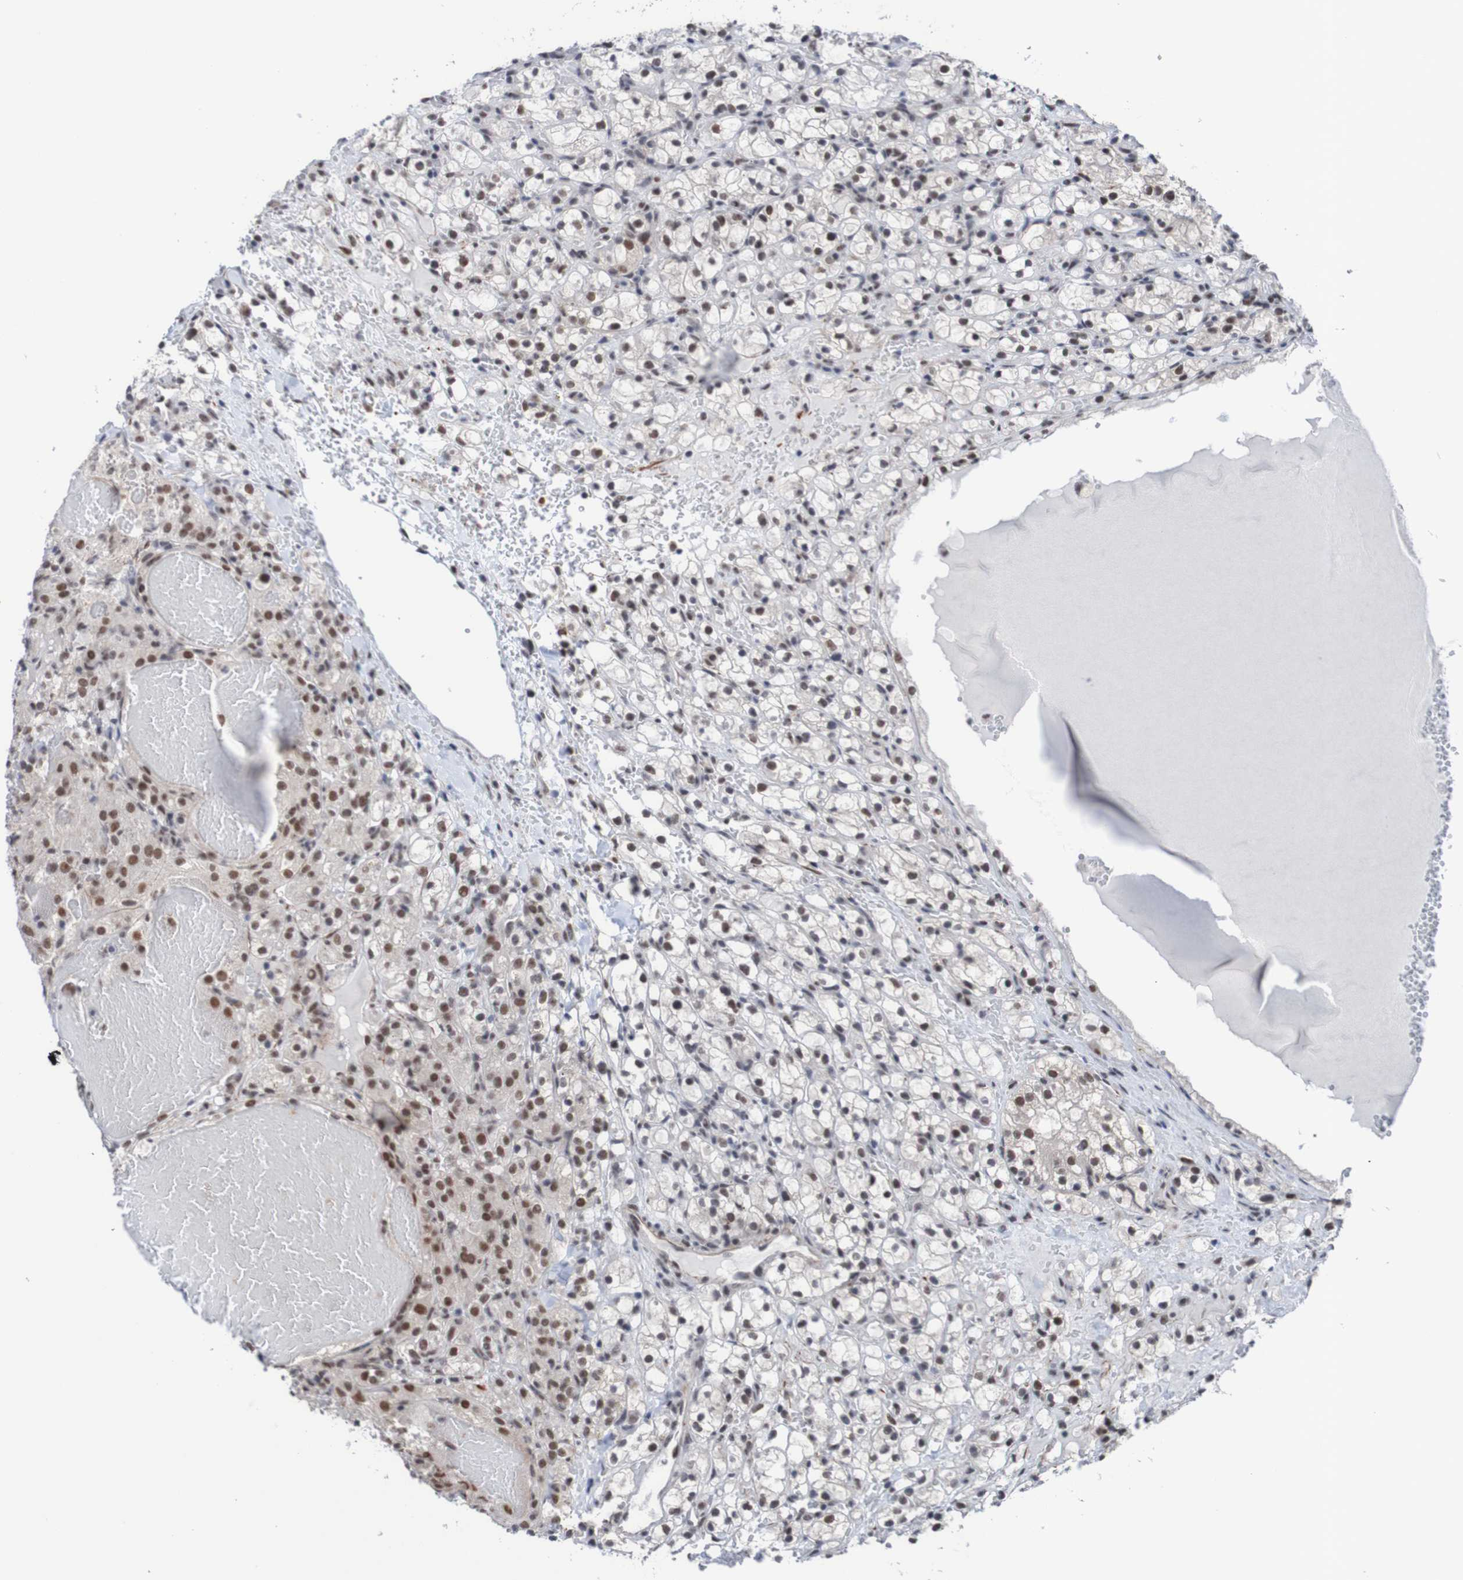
{"staining": {"intensity": "moderate", "quantity": "25%-75%", "location": "nuclear"}, "tissue": "renal cancer", "cell_type": "Tumor cells", "image_type": "cancer", "snomed": [{"axis": "morphology", "description": "Adenocarcinoma, NOS"}, {"axis": "topography", "description": "Kidney"}], "caption": "Moderate nuclear positivity is present in about 25%-75% of tumor cells in renal cancer.", "gene": "CDC5L", "patient": {"sex": "male", "age": 61}}